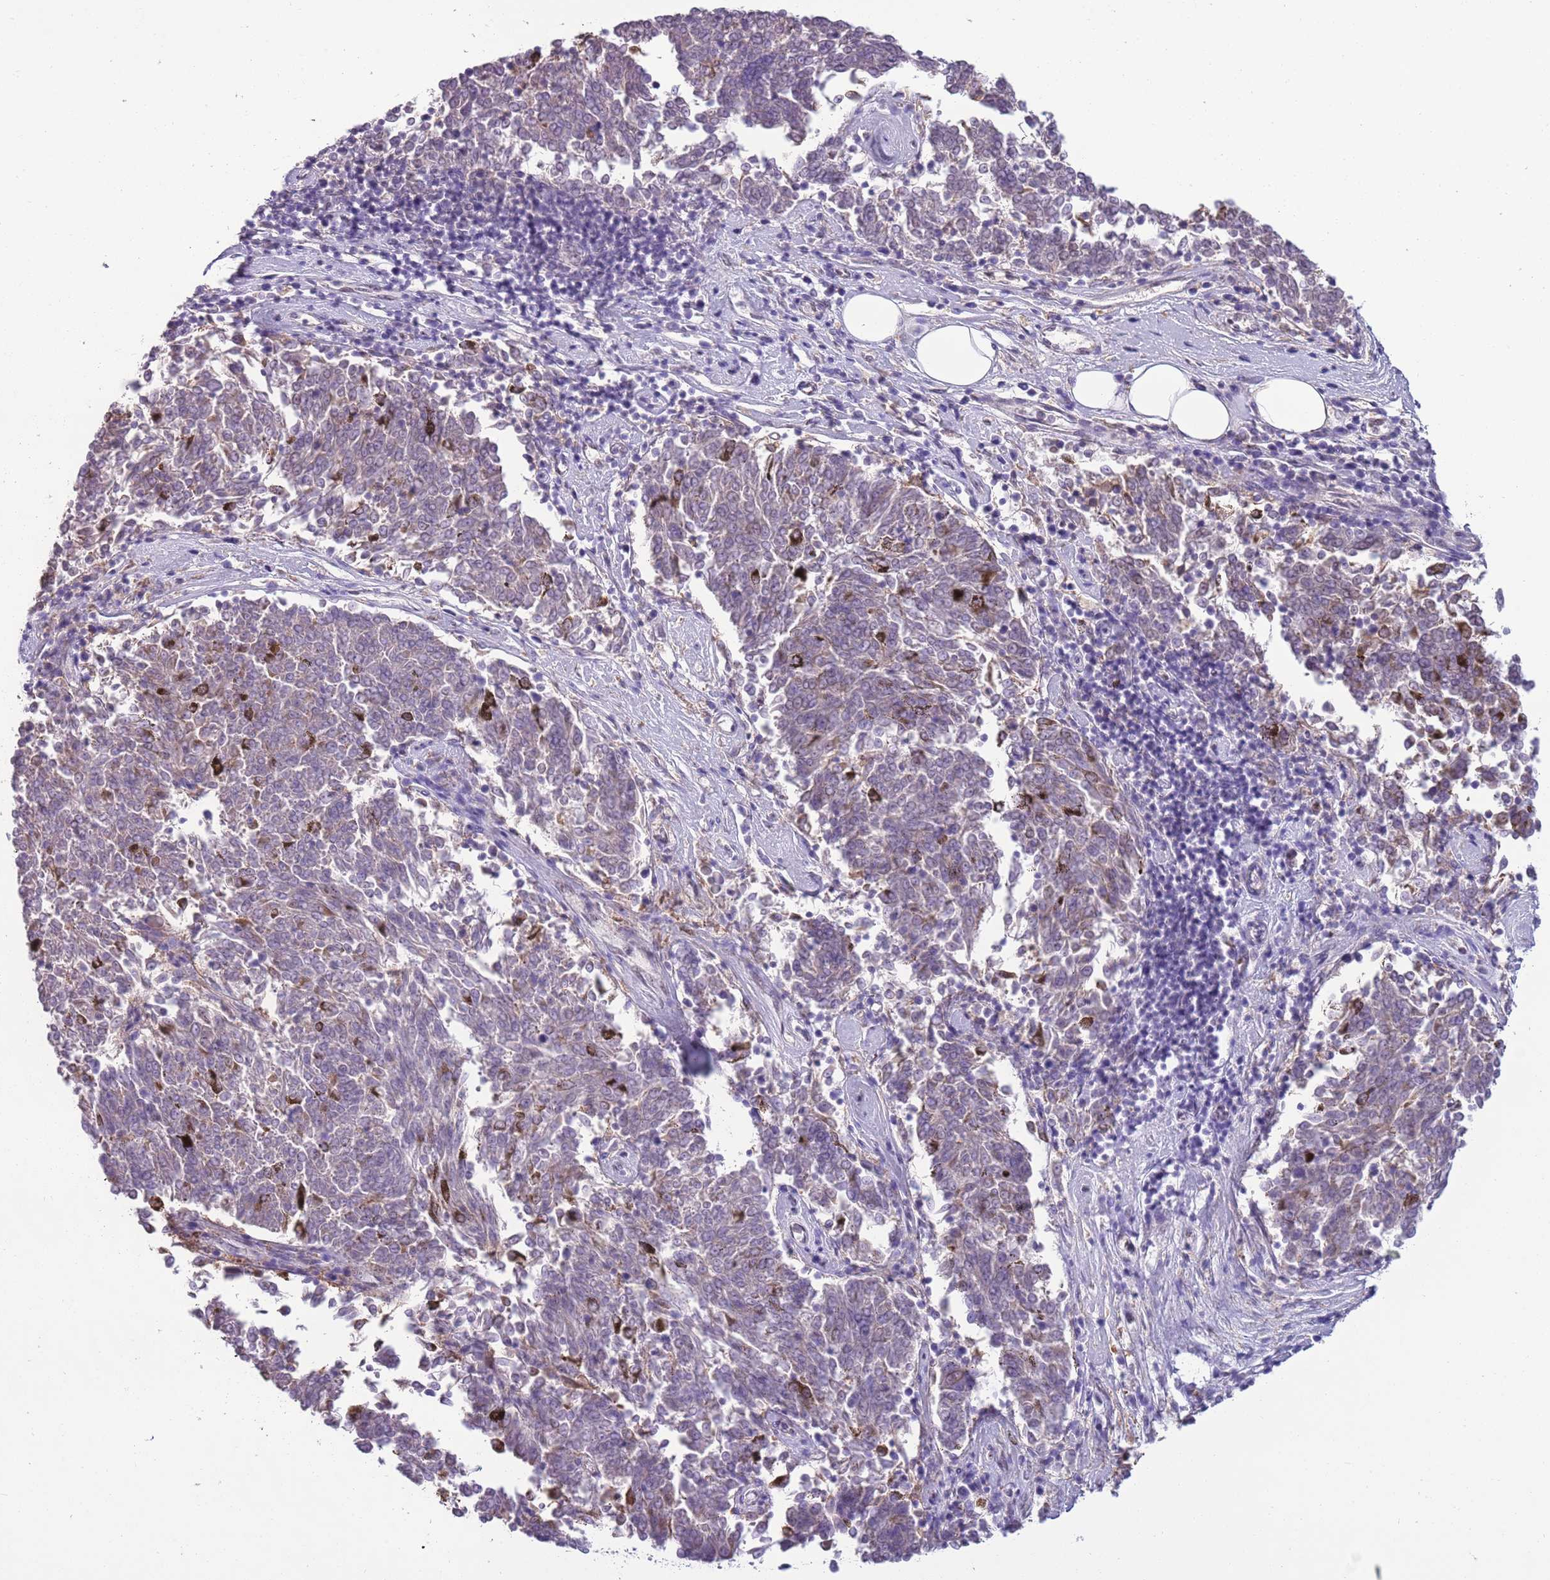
{"staining": {"intensity": "negative", "quantity": "none", "location": "none"}, "tissue": "melanoma", "cell_type": "Tumor cells", "image_type": "cancer", "snomed": [{"axis": "morphology", "description": "Malignant melanoma, NOS"}, {"axis": "topography", "description": "Skin"}], "caption": "Immunohistochemistry photomicrograph of malignant melanoma stained for a protein (brown), which displays no staining in tumor cells. The staining was performed using DAB (3,3'-diaminobenzidine) to visualize the protein expression in brown, while the nuclei were stained in blue with hematoxylin (Magnification: 20x).", "gene": "CAPN9", "patient": {"sex": "female", "age": 72}}